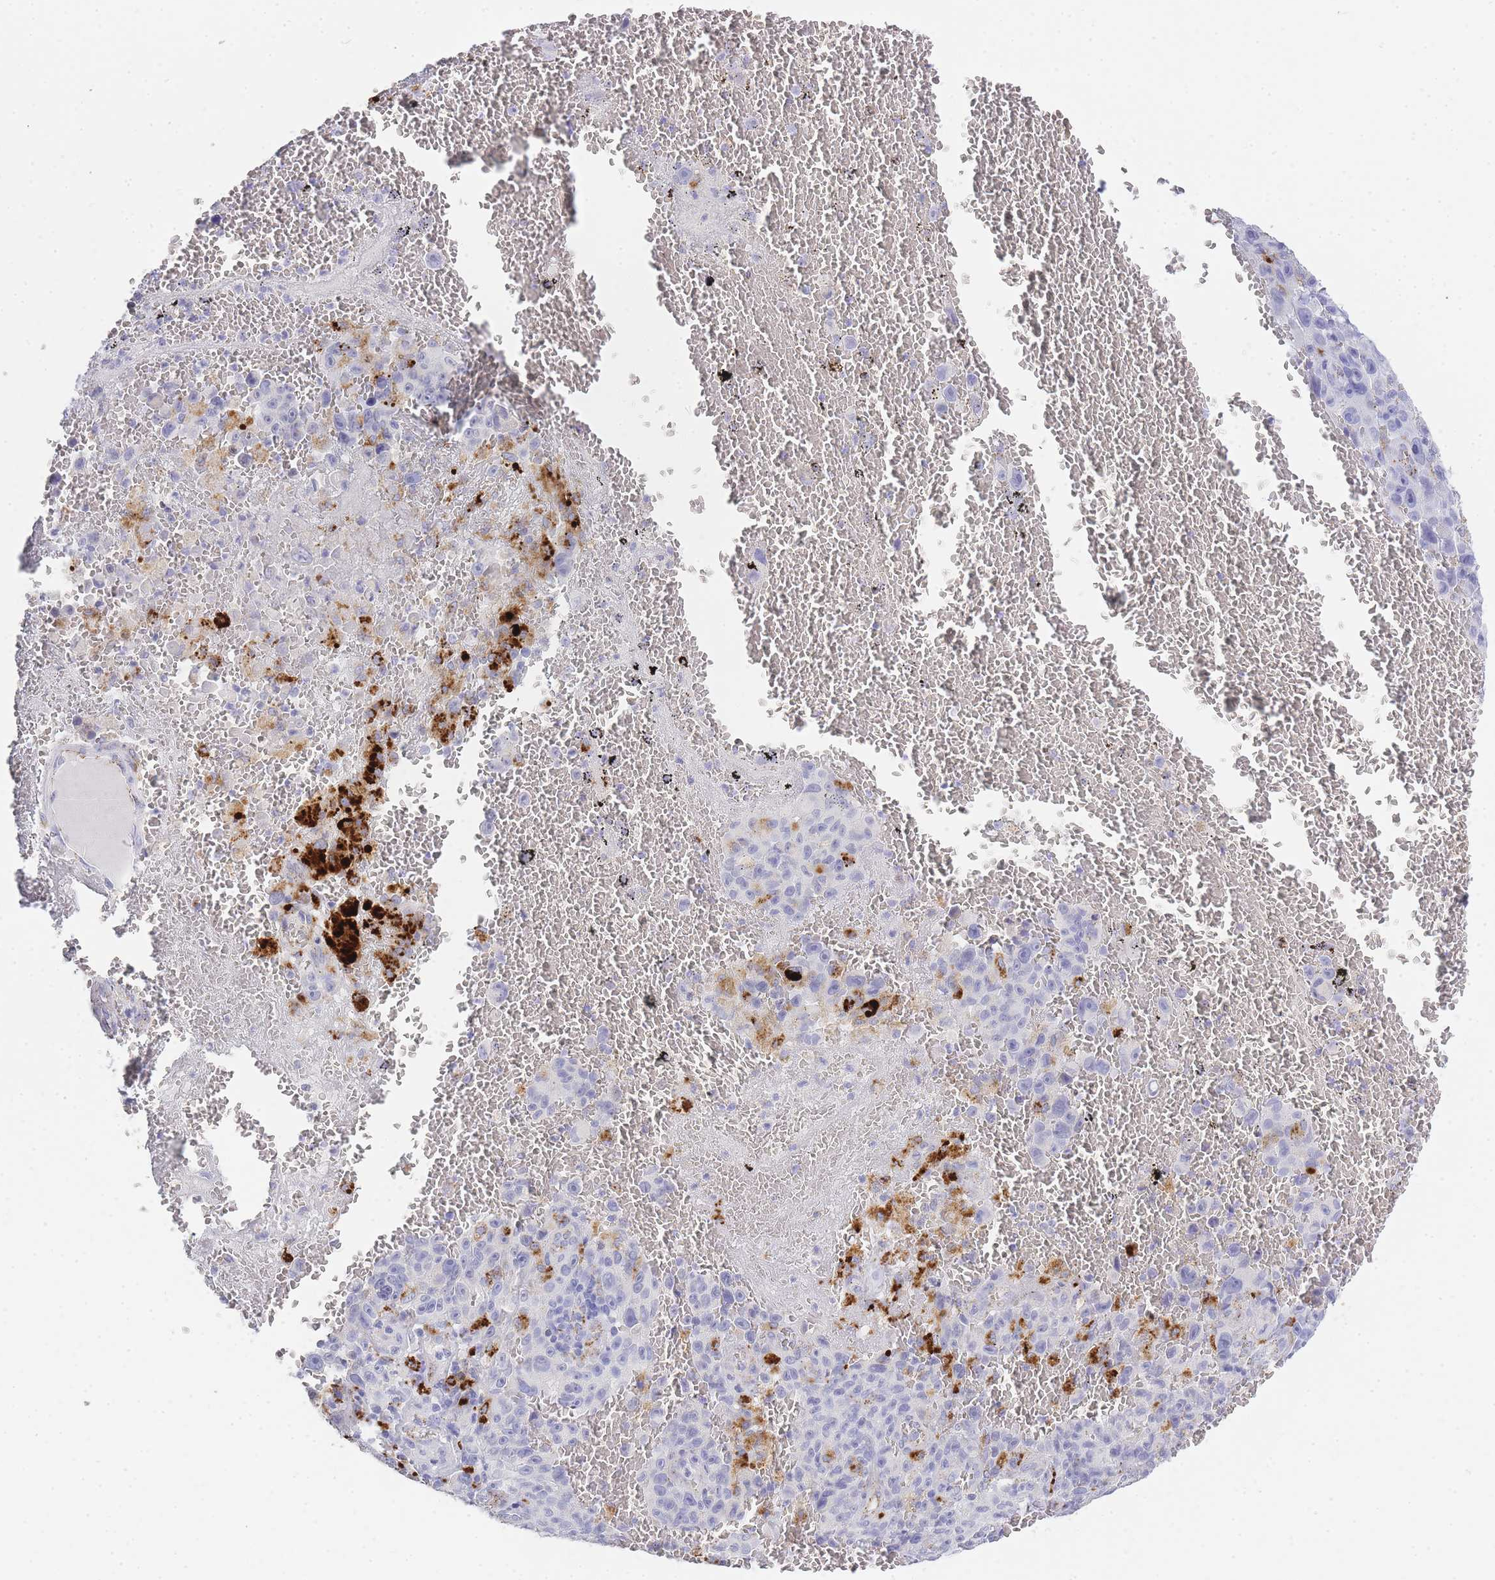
{"staining": {"intensity": "moderate", "quantity": "<25%", "location": "cytoplasmic/membranous"}, "tissue": "melanoma", "cell_type": "Tumor cells", "image_type": "cancer", "snomed": [{"axis": "morphology", "description": "Malignant melanoma, NOS"}, {"axis": "topography", "description": "Skin"}], "caption": "Immunohistochemistry of melanoma exhibits low levels of moderate cytoplasmic/membranous staining in about <25% of tumor cells.", "gene": "RHO", "patient": {"sex": "female", "age": 82}}